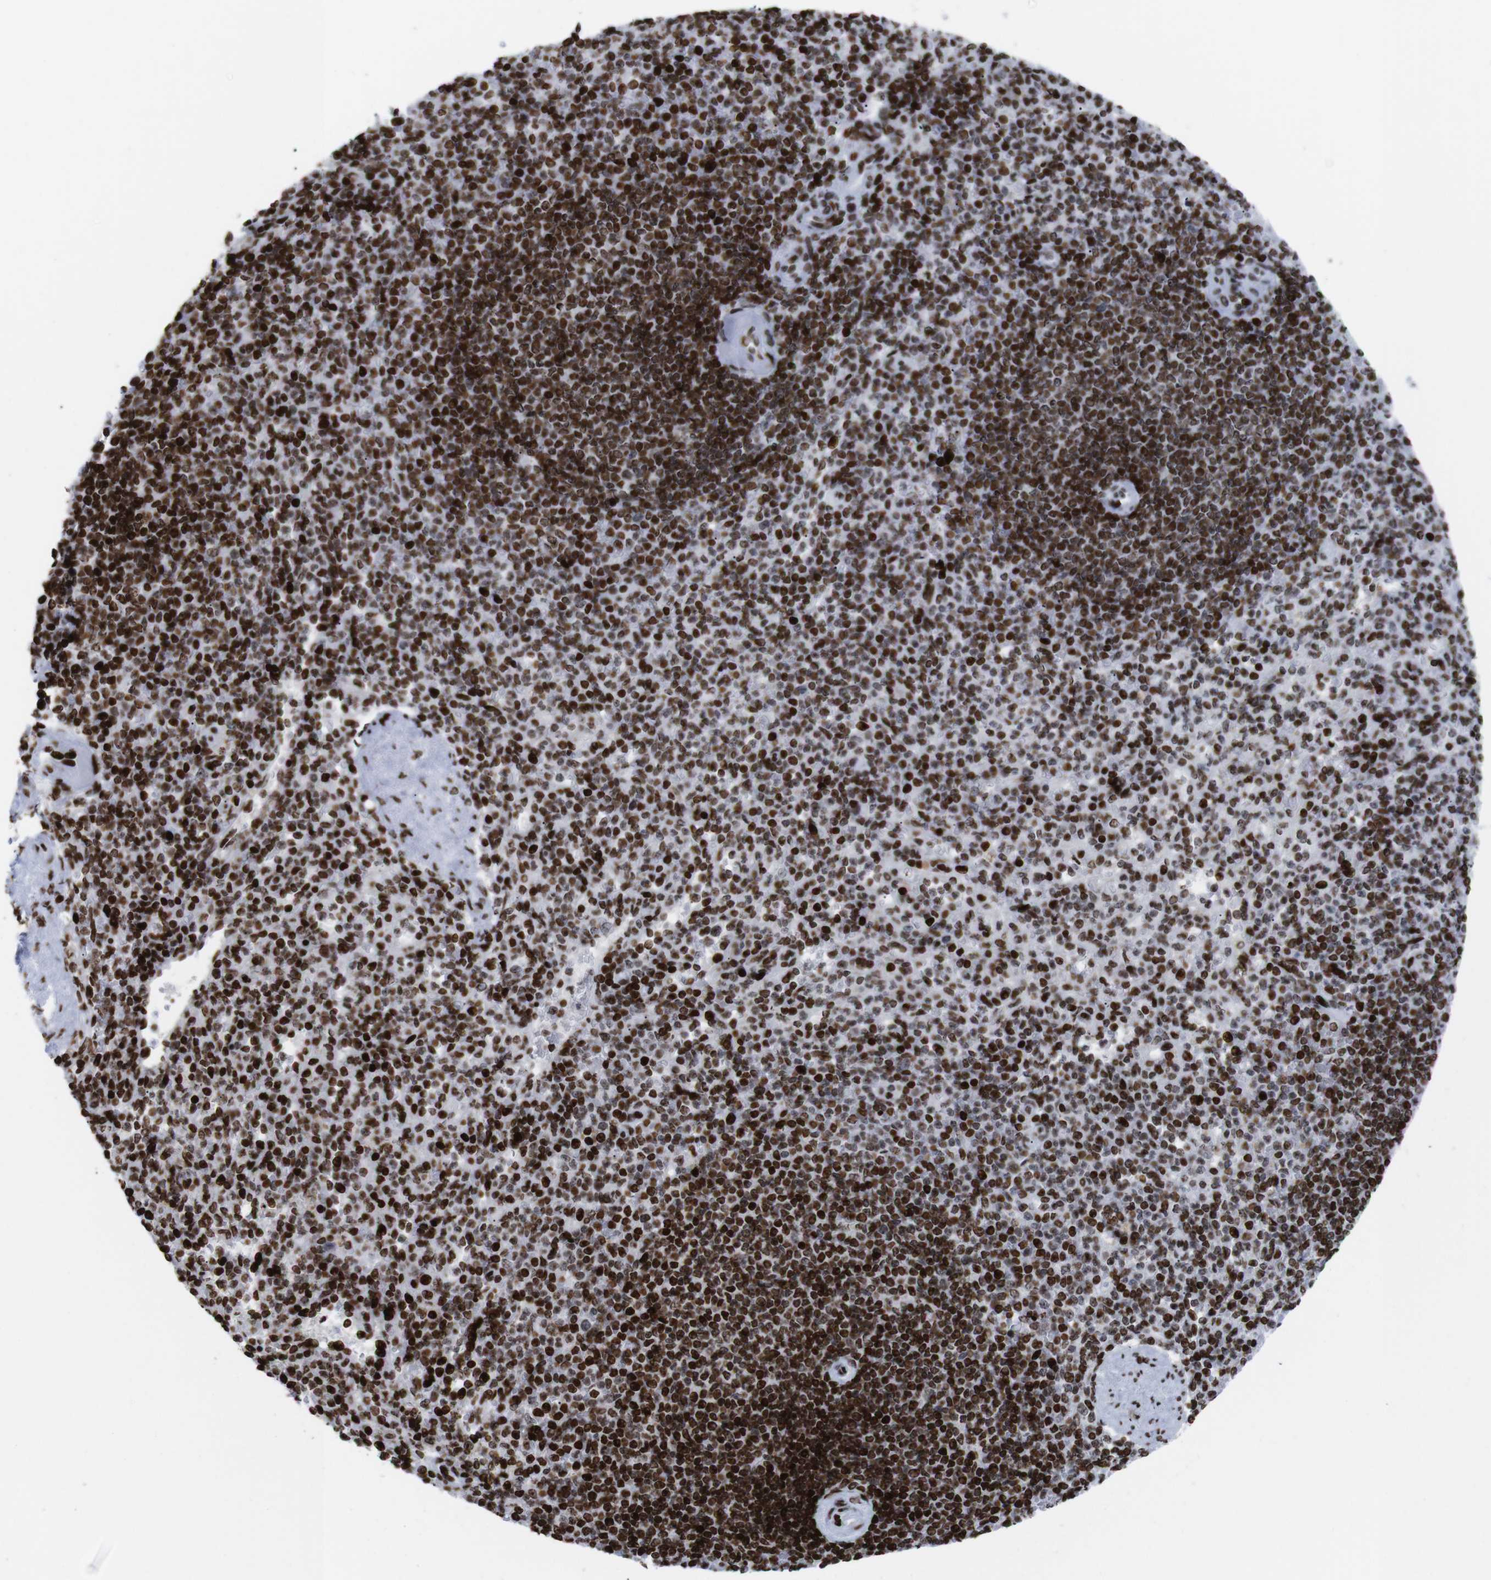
{"staining": {"intensity": "strong", "quantity": ">75%", "location": "nuclear"}, "tissue": "spleen", "cell_type": "Cells in red pulp", "image_type": "normal", "snomed": [{"axis": "morphology", "description": "Normal tissue, NOS"}, {"axis": "topography", "description": "Spleen"}], "caption": "Immunohistochemical staining of unremarkable spleen reveals strong nuclear protein staining in approximately >75% of cells in red pulp.", "gene": "H1", "patient": {"sex": "female", "age": 74}}